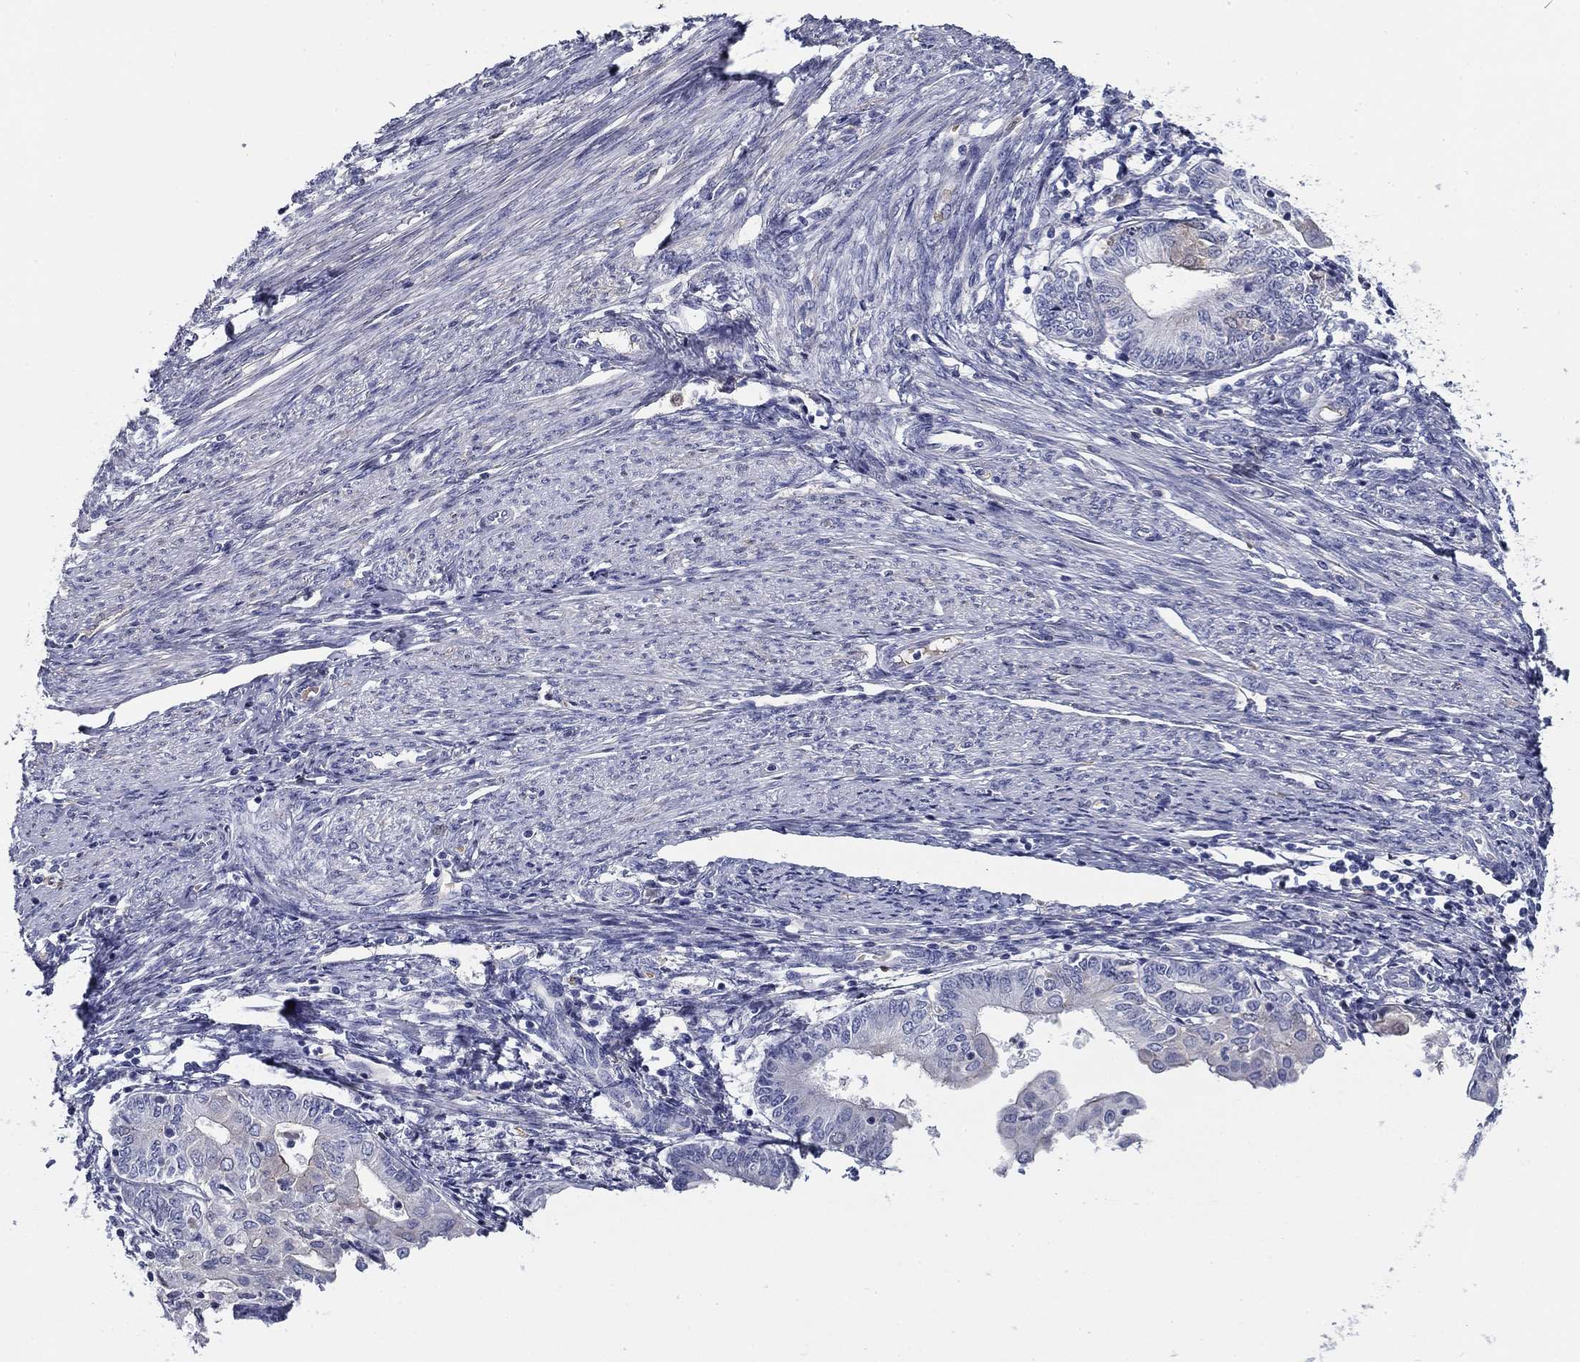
{"staining": {"intensity": "negative", "quantity": "none", "location": "none"}, "tissue": "endometrial cancer", "cell_type": "Tumor cells", "image_type": "cancer", "snomed": [{"axis": "morphology", "description": "Adenocarcinoma, NOS"}, {"axis": "topography", "description": "Endometrium"}], "caption": "DAB immunohistochemical staining of endometrial cancer demonstrates no significant staining in tumor cells. (DAB (3,3'-diaminobenzidine) IHC visualized using brightfield microscopy, high magnification).", "gene": "CPLX4", "patient": {"sex": "female", "age": 68}}